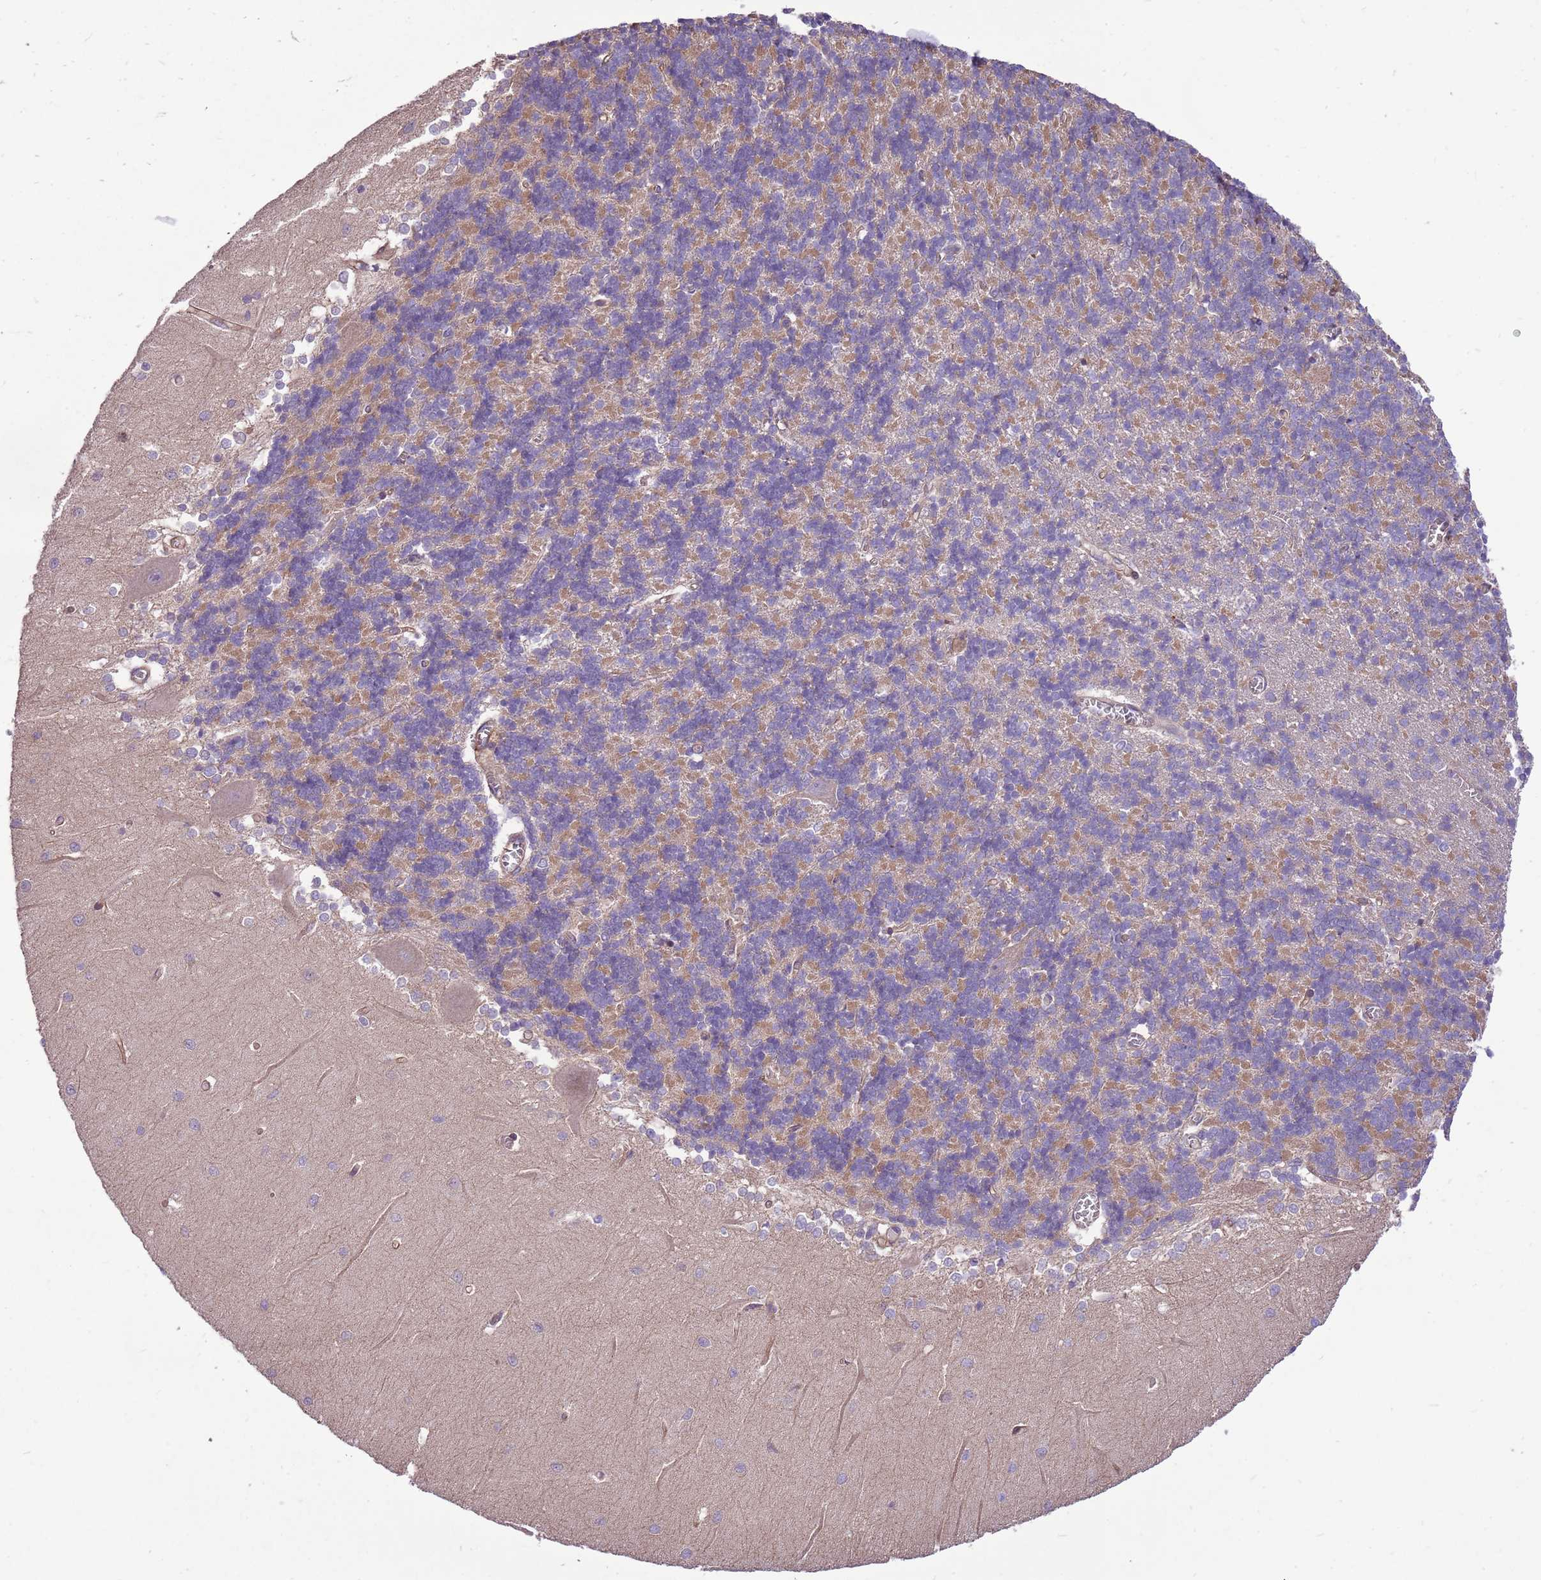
{"staining": {"intensity": "moderate", "quantity": "25%-75%", "location": "cytoplasmic/membranous"}, "tissue": "cerebellum", "cell_type": "Cells in granular layer", "image_type": "normal", "snomed": [{"axis": "morphology", "description": "Normal tissue, NOS"}, {"axis": "topography", "description": "Cerebellum"}], "caption": "Cells in granular layer display medium levels of moderate cytoplasmic/membranous expression in approximately 25%-75% of cells in unremarkable human cerebellum. (IHC, brightfield microscopy, high magnification).", "gene": "WASHC4", "patient": {"sex": "male", "age": 37}}